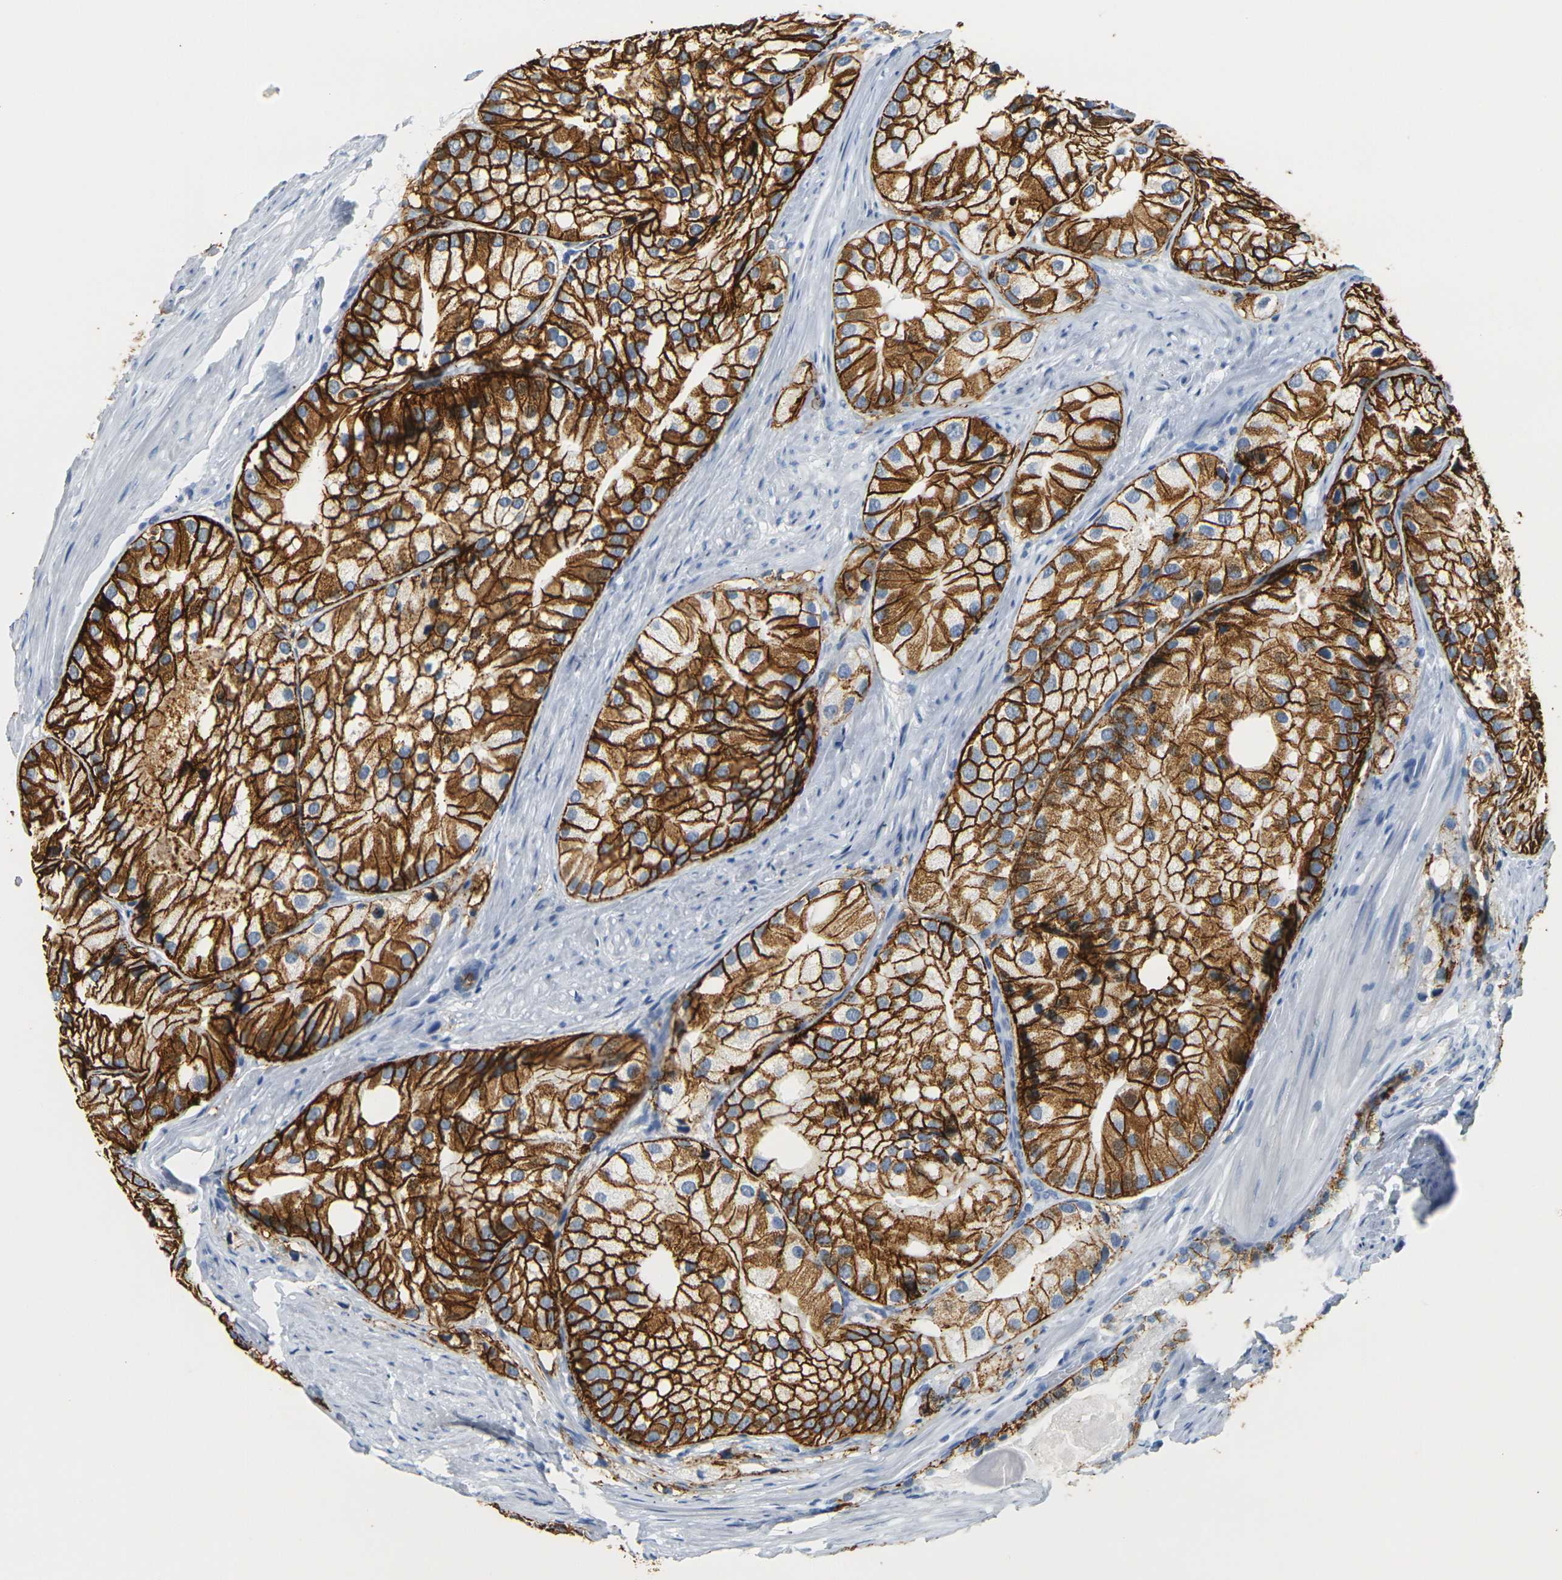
{"staining": {"intensity": "strong", "quantity": ">75%", "location": "cytoplasmic/membranous"}, "tissue": "prostate cancer", "cell_type": "Tumor cells", "image_type": "cancer", "snomed": [{"axis": "morphology", "description": "Adenocarcinoma, Low grade"}, {"axis": "topography", "description": "Prostate"}], "caption": "Prostate cancer was stained to show a protein in brown. There is high levels of strong cytoplasmic/membranous expression in approximately >75% of tumor cells.", "gene": "CLDN7", "patient": {"sex": "male", "age": 69}}